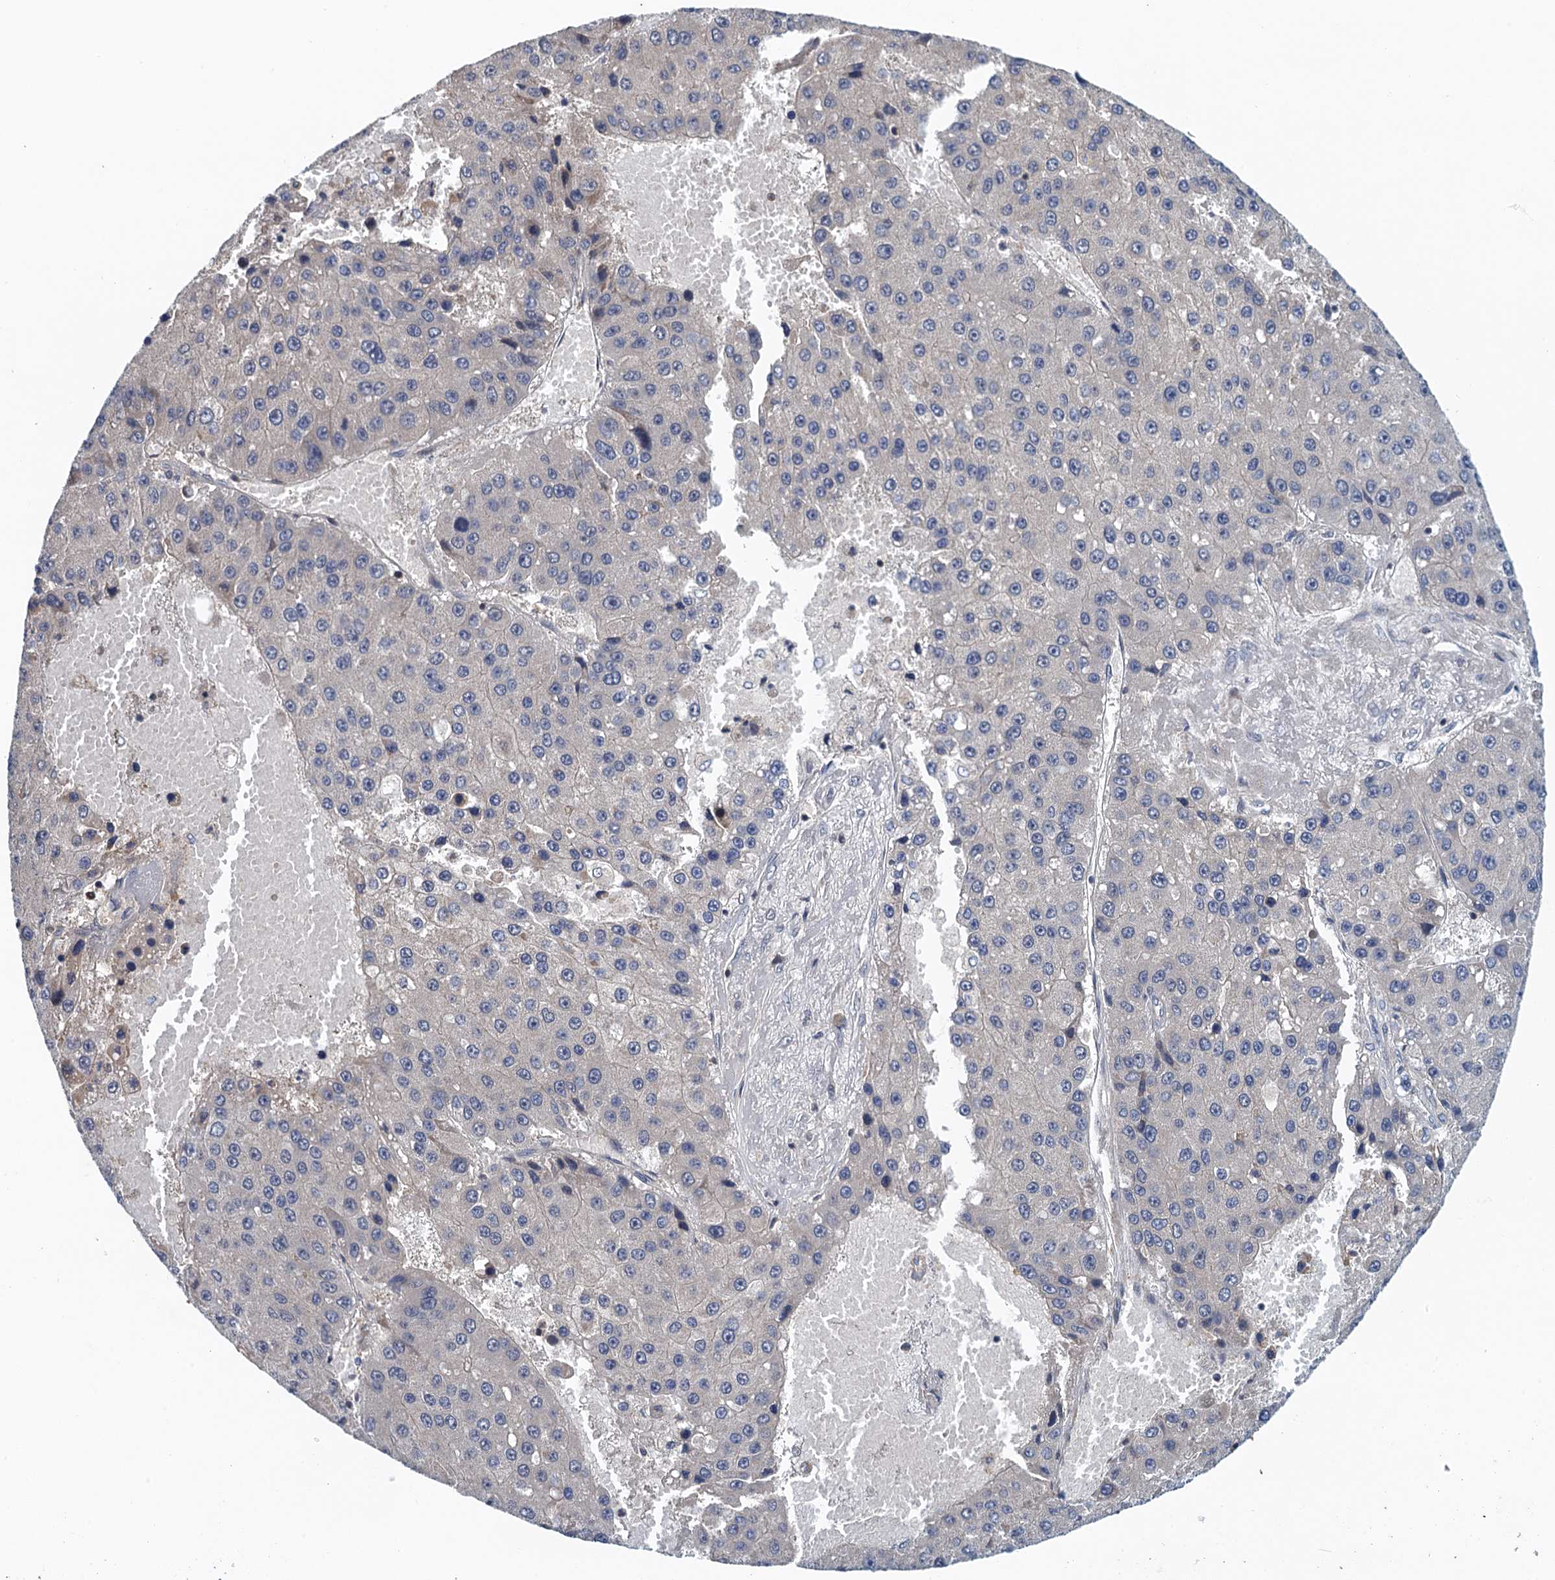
{"staining": {"intensity": "negative", "quantity": "none", "location": "none"}, "tissue": "liver cancer", "cell_type": "Tumor cells", "image_type": "cancer", "snomed": [{"axis": "morphology", "description": "Carcinoma, Hepatocellular, NOS"}, {"axis": "topography", "description": "Liver"}], "caption": "An image of human liver hepatocellular carcinoma is negative for staining in tumor cells.", "gene": "MDM1", "patient": {"sex": "female", "age": 73}}